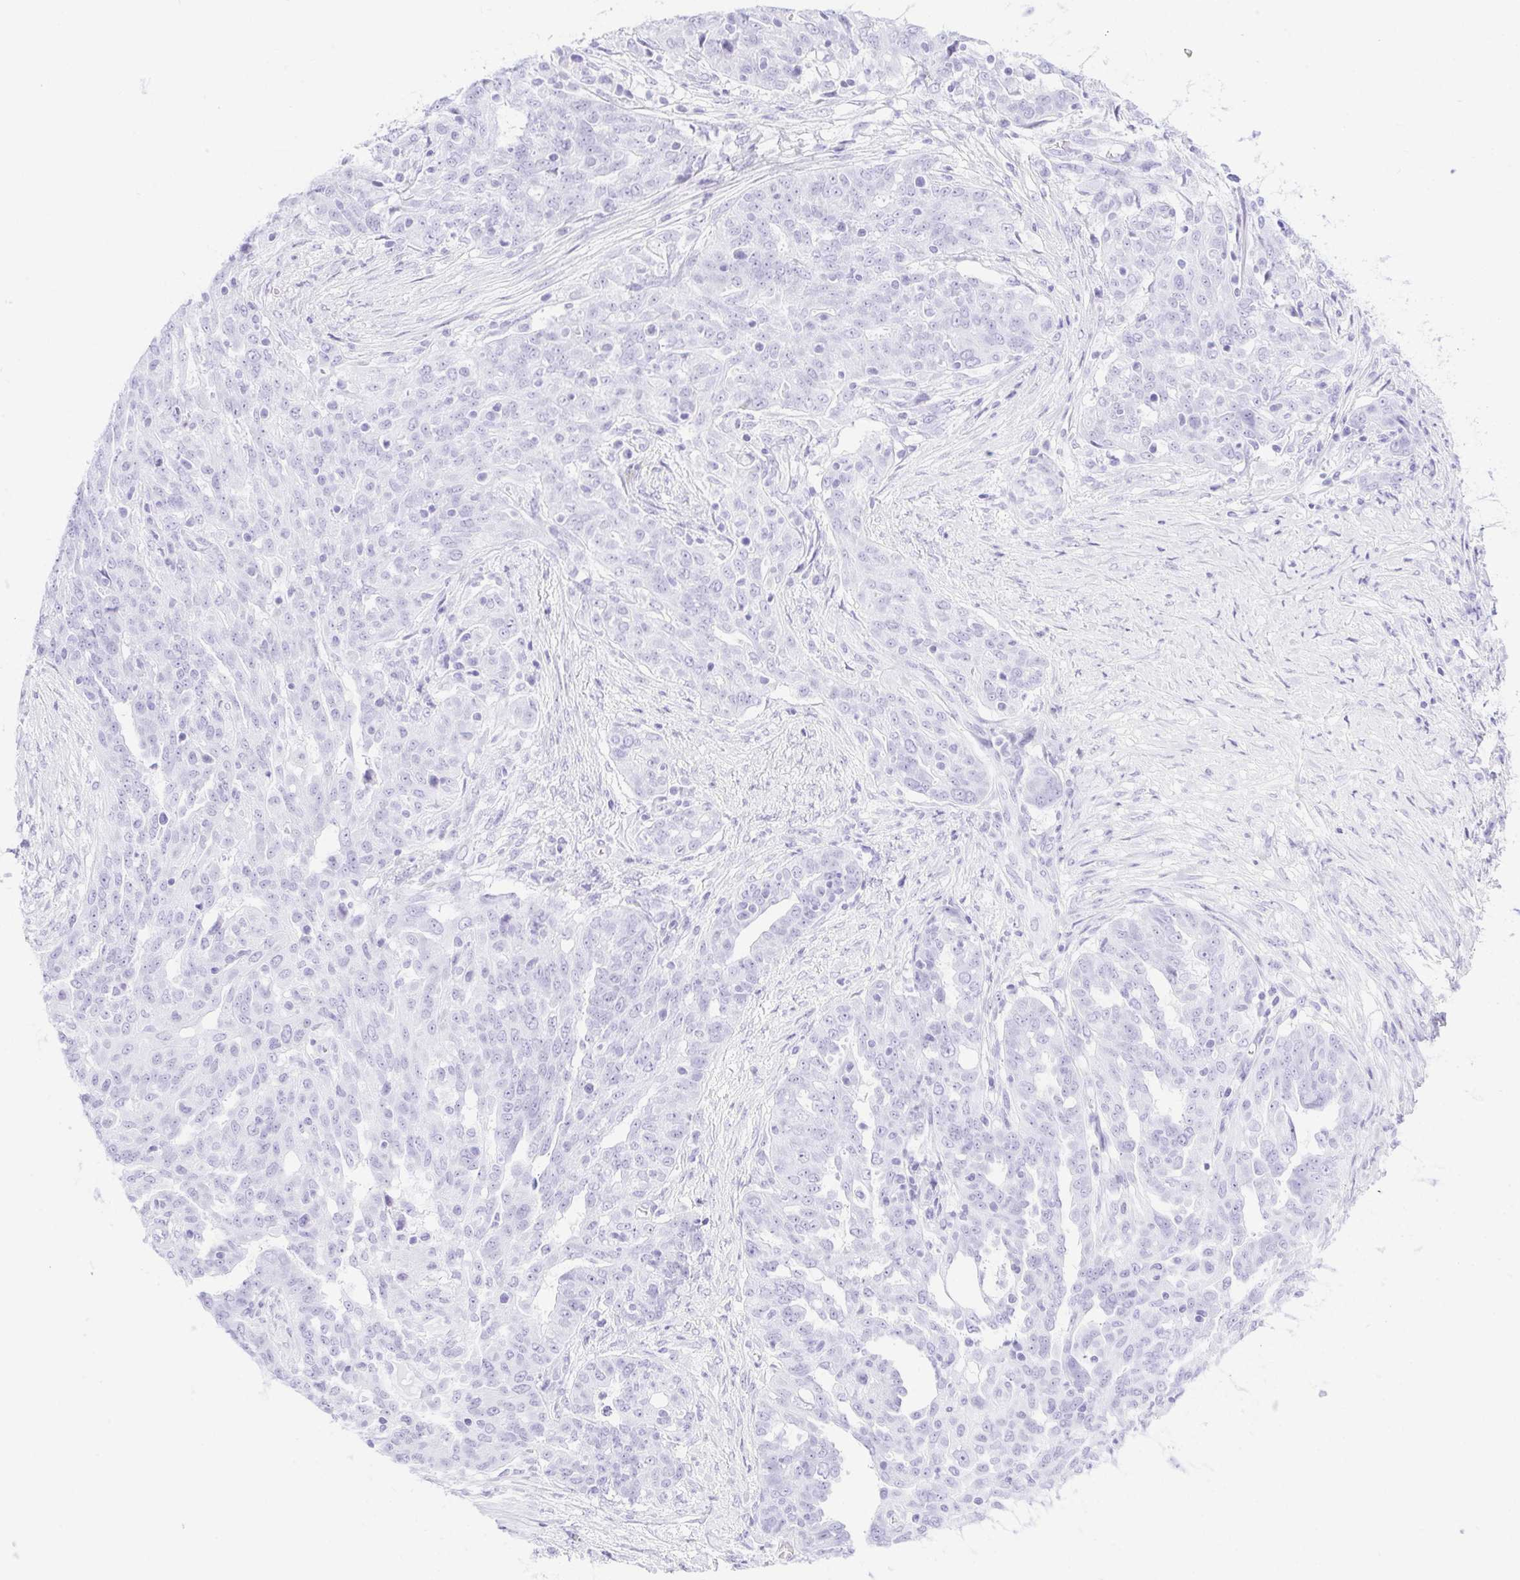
{"staining": {"intensity": "negative", "quantity": "none", "location": "none"}, "tissue": "ovarian cancer", "cell_type": "Tumor cells", "image_type": "cancer", "snomed": [{"axis": "morphology", "description": "Cystadenocarcinoma, serous, NOS"}, {"axis": "topography", "description": "Ovary"}], "caption": "IHC histopathology image of ovarian cancer stained for a protein (brown), which exhibits no staining in tumor cells.", "gene": "DDX17", "patient": {"sex": "female", "age": 67}}